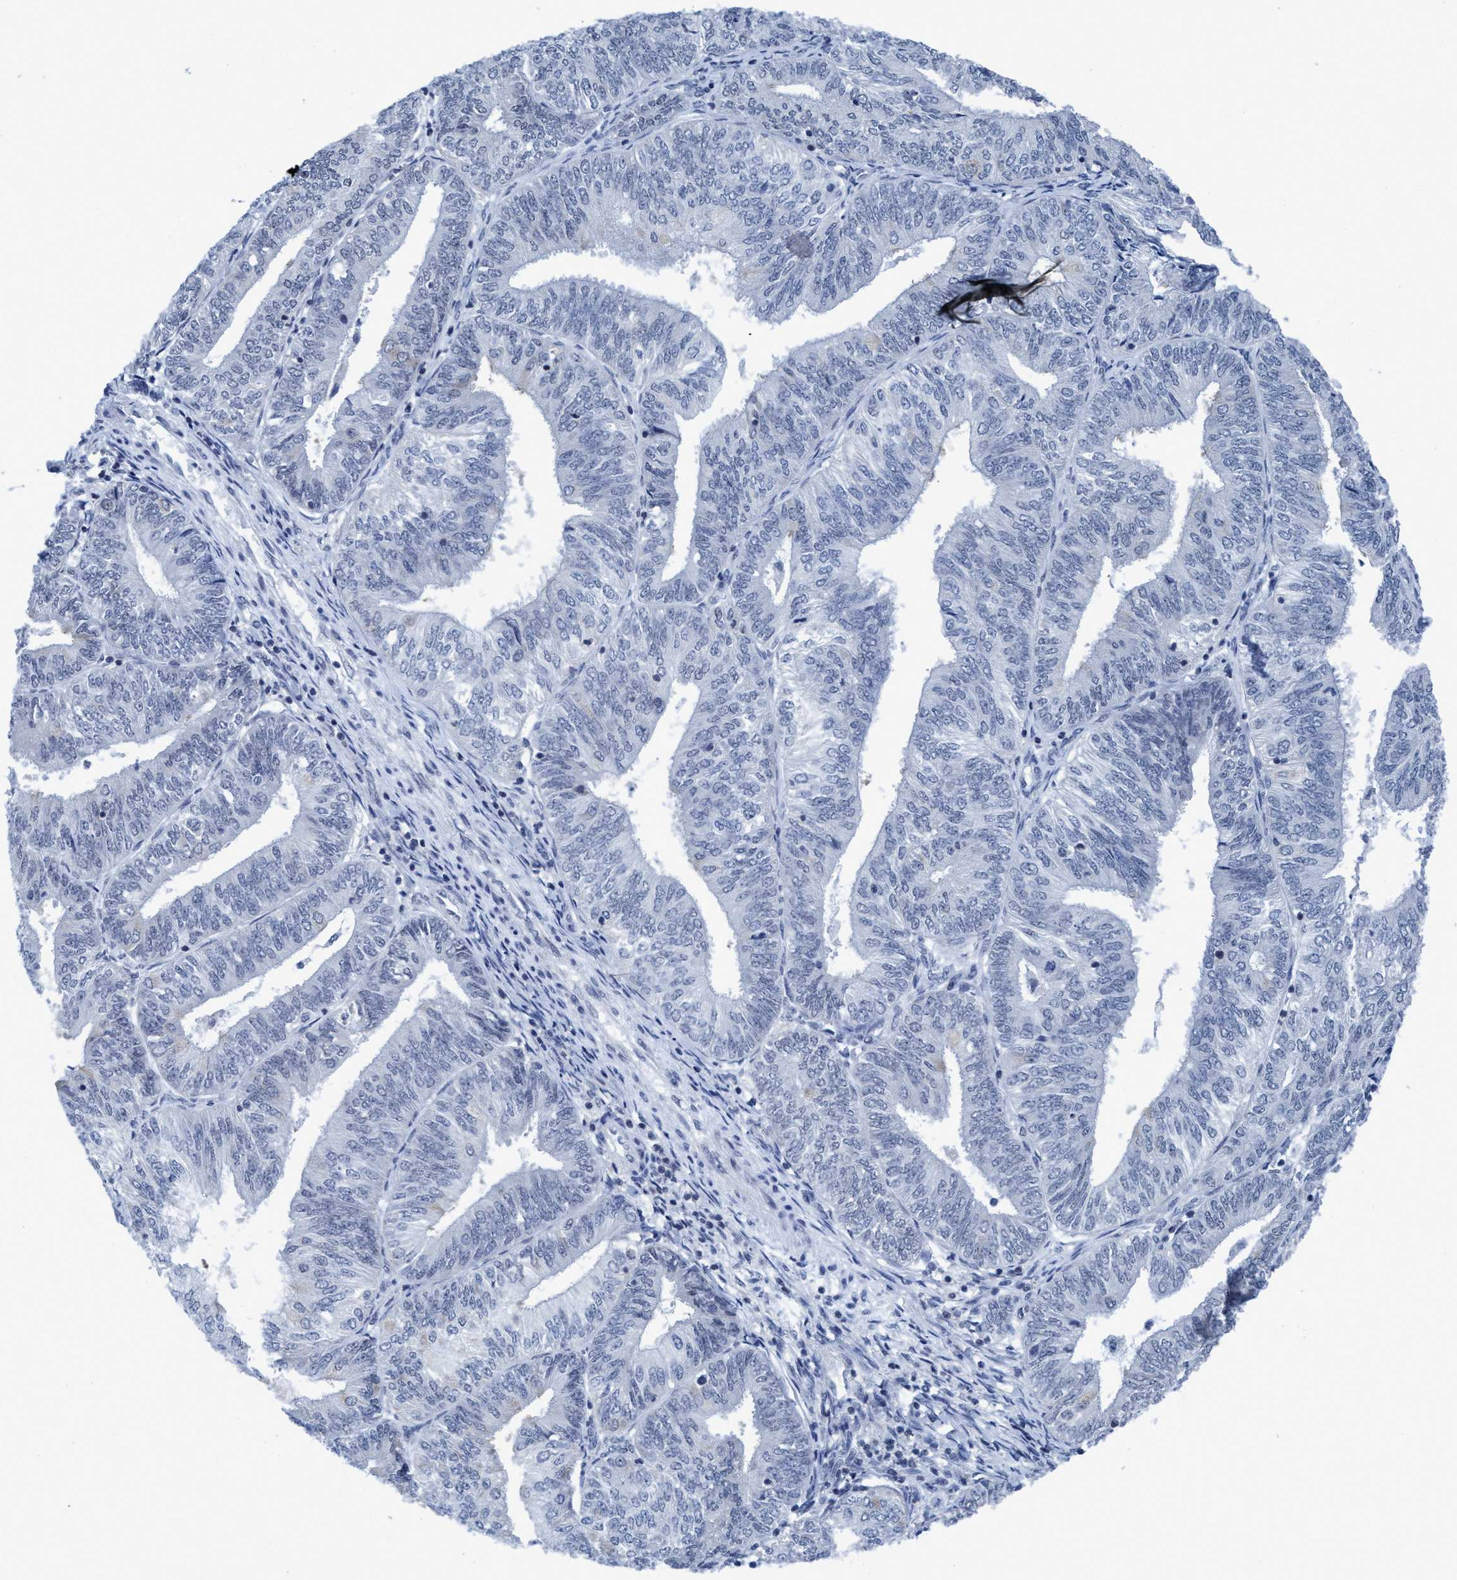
{"staining": {"intensity": "negative", "quantity": "none", "location": "none"}, "tissue": "endometrial cancer", "cell_type": "Tumor cells", "image_type": "cancer", "snomed": [{"axis": "morphology", "description": "Adenocarcinoma, NOS"}, {"axis": "topography", "description": "Endometrium"}], "caption": "Endometrial cancer (adenocarcinoma) stained for a protein using immunohistochemistry (IHC) shows no expression tumor cells.", "gene": "DNAI1", "patient": {"sex": "female", "age": 58}}